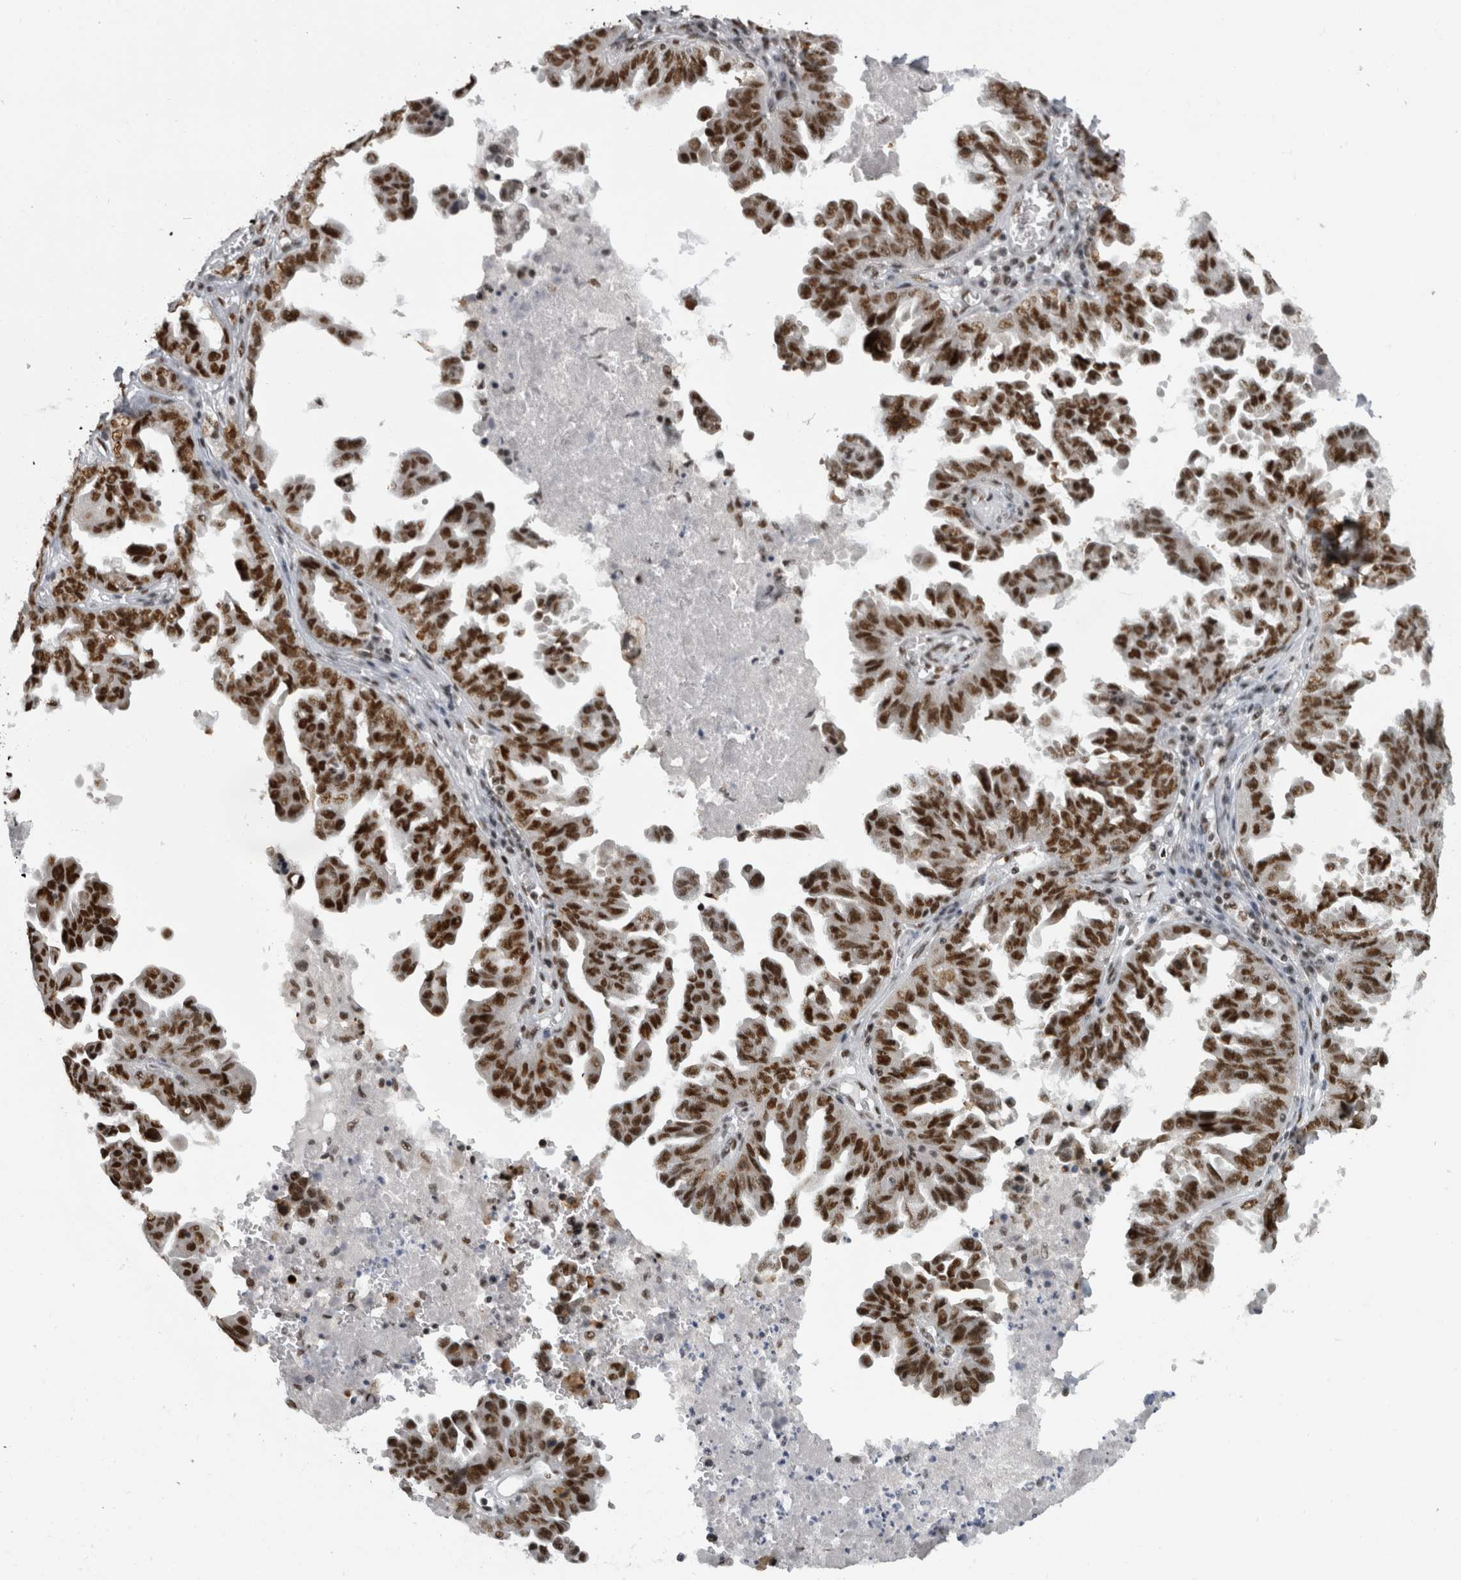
{"staining": {"intensity": "strong", "quantity": ">75%", "location": "nuclear"}, "tissue": "ovarian cancer", "cell_type": "Tumor cells", "image_type": "cancer", "snomed": [{"axis": "morphology", "description": "Carcinoma, endometroid"}, {"axis": "topography", "description": "Ovary"}], "caption": "Immunohistochemistry (IHC) of endometroid carcinoma (ovarian) exhibits high levels of strong nuclear expression in approximately >75% of tumor cells. (Stains: DAB in brown, nuclei in blue, Microscopy: brightfield microscopy at high magnification).", "gene": "ZSCAN2", "patient": {"sex": "female", "age": 62}}